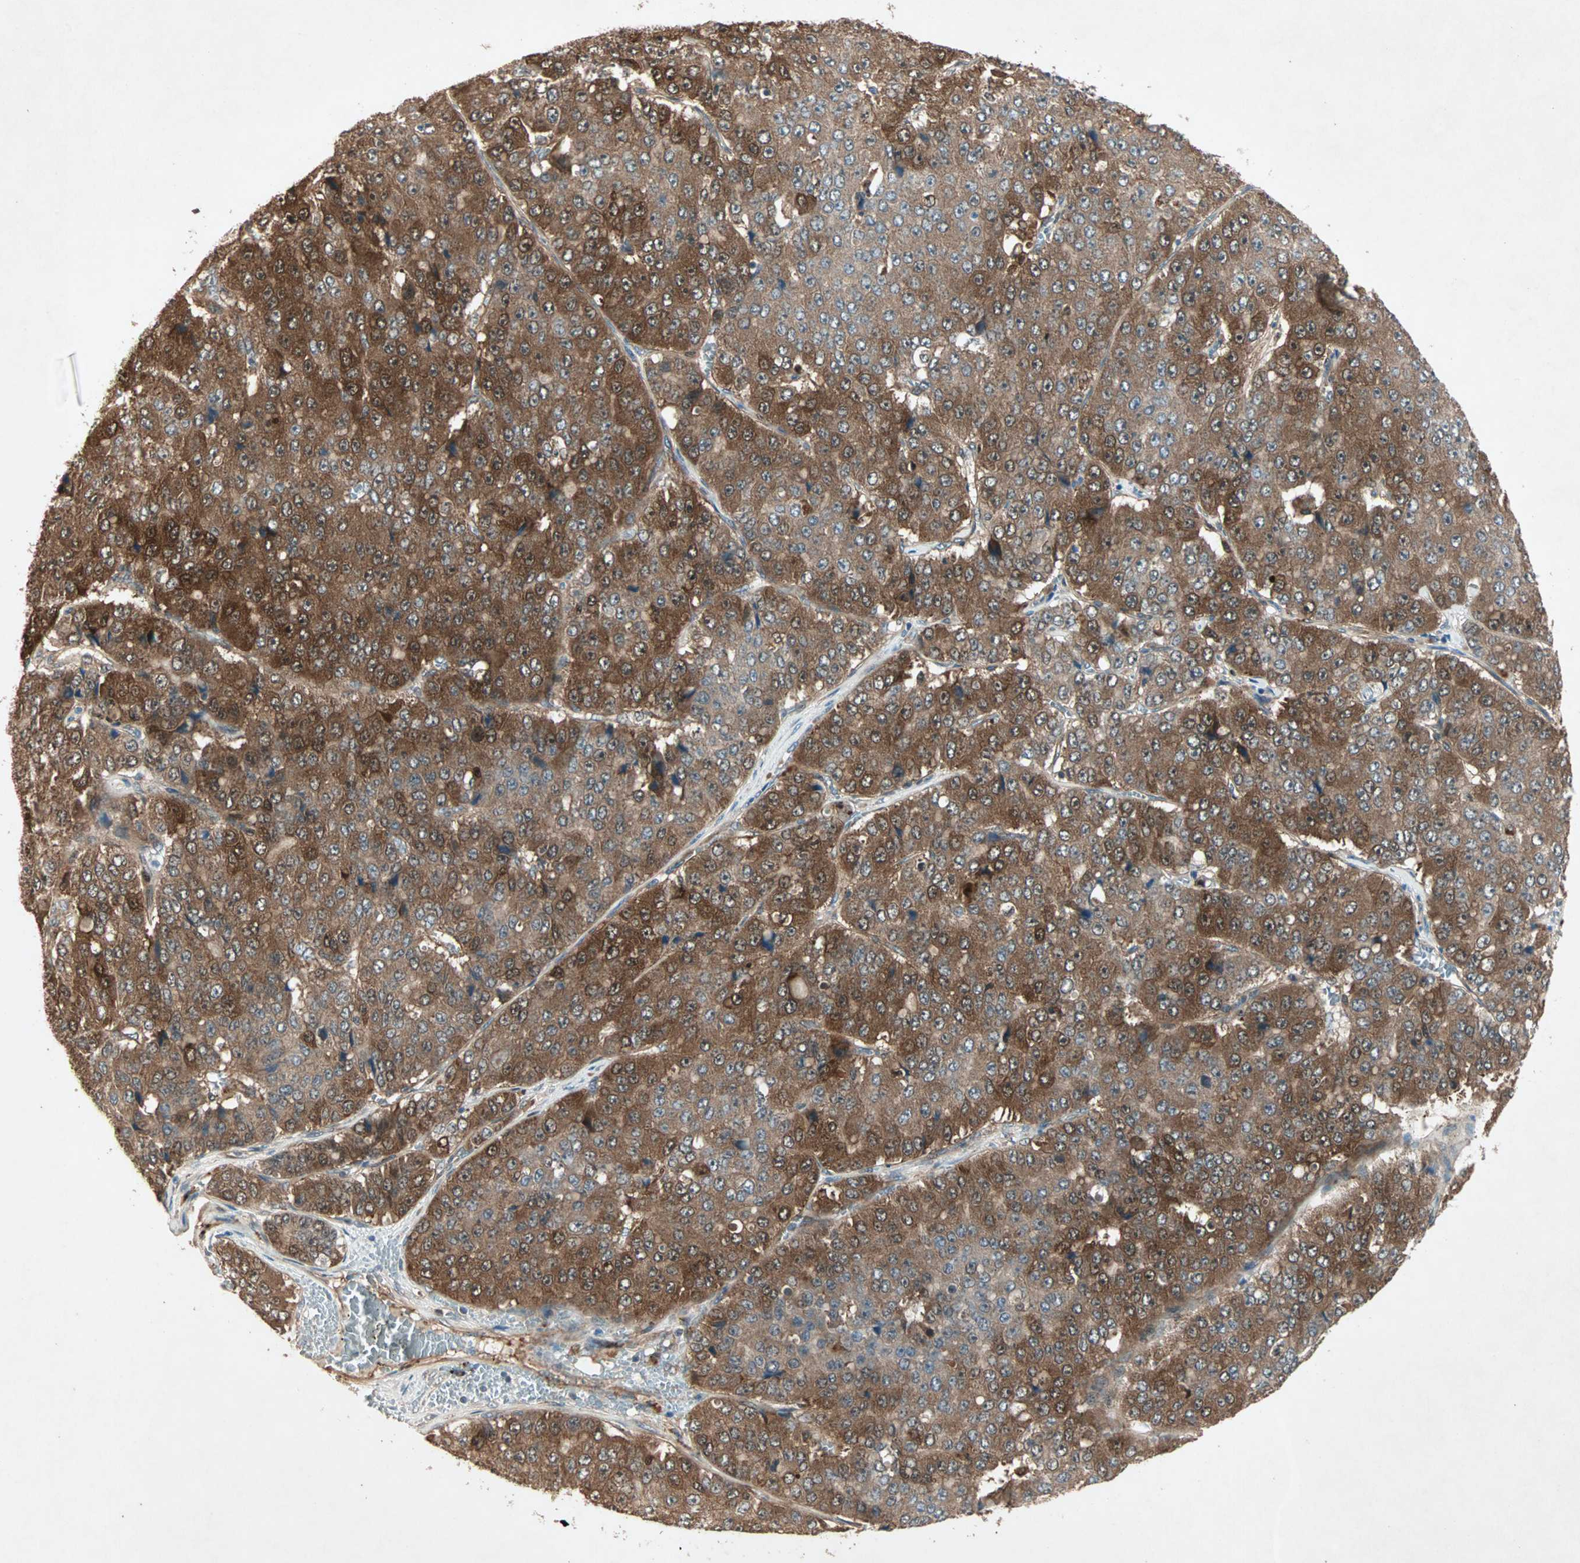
{"staining": {"intensity": "strong", "quantity": ">75%", "location": "cytoplasmic/membranous"}, "tissue": "pancreatic cancer", "cell_type": "Tumor cells", "image_type": "cancer", "snomed": [{"axis": "morphology", "description": "Adenocarcinoma, NOS"}, {"axis": "topography", "description": "Pancreas"}], "caption": "Protein expression by IHC shows strong cytoplasmic/membranous staining in about >75% of tumor cells in adenocarcinoma (pancreatic). (DAB = brown stain, brightfield microscopy at high magnification).", "gene": "SDSL", "patient": {"sex": "male", "age": 50}}